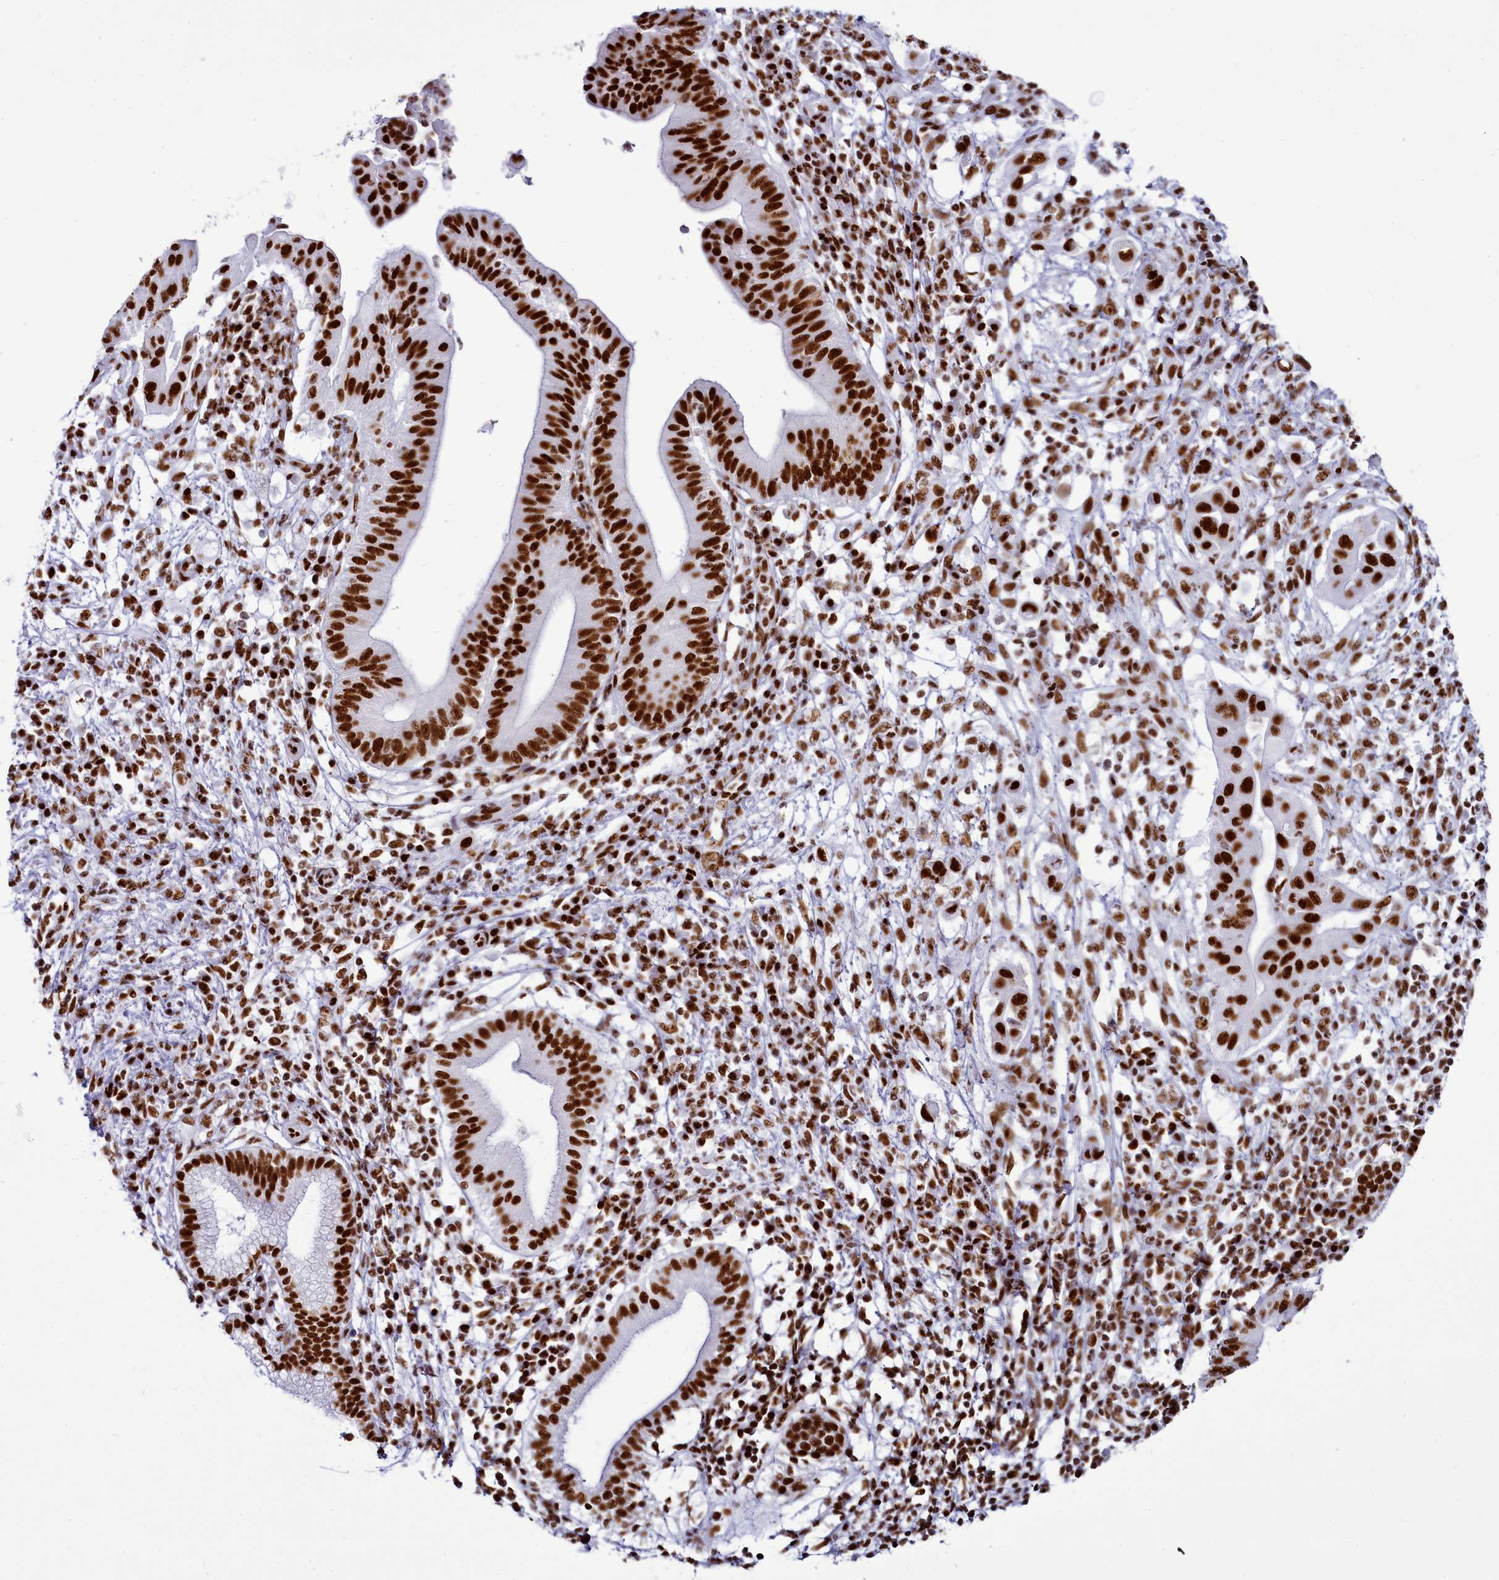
{"staining": {"intensity": "strong", "quantity": ">75%", "location": "nuclear"}, "tissue": "pancreatic cancer", "cell_type": "Tumor cells", "image_type": "cancer", "snomed": [{"axis": "morphology", "description": "Adenocarcinoma, NOS"}, {"axis": "topography", "description": "Pancreas"}], "caption": "A brown stain highlights strong nuclear expression of a protein in pancreatic cancer (adenocarcinoma) tumor cells. (IHC, brightfield microscopy, high magnification).", "gene": "RALY", "patient": {"sex": "male", "age": 68}}